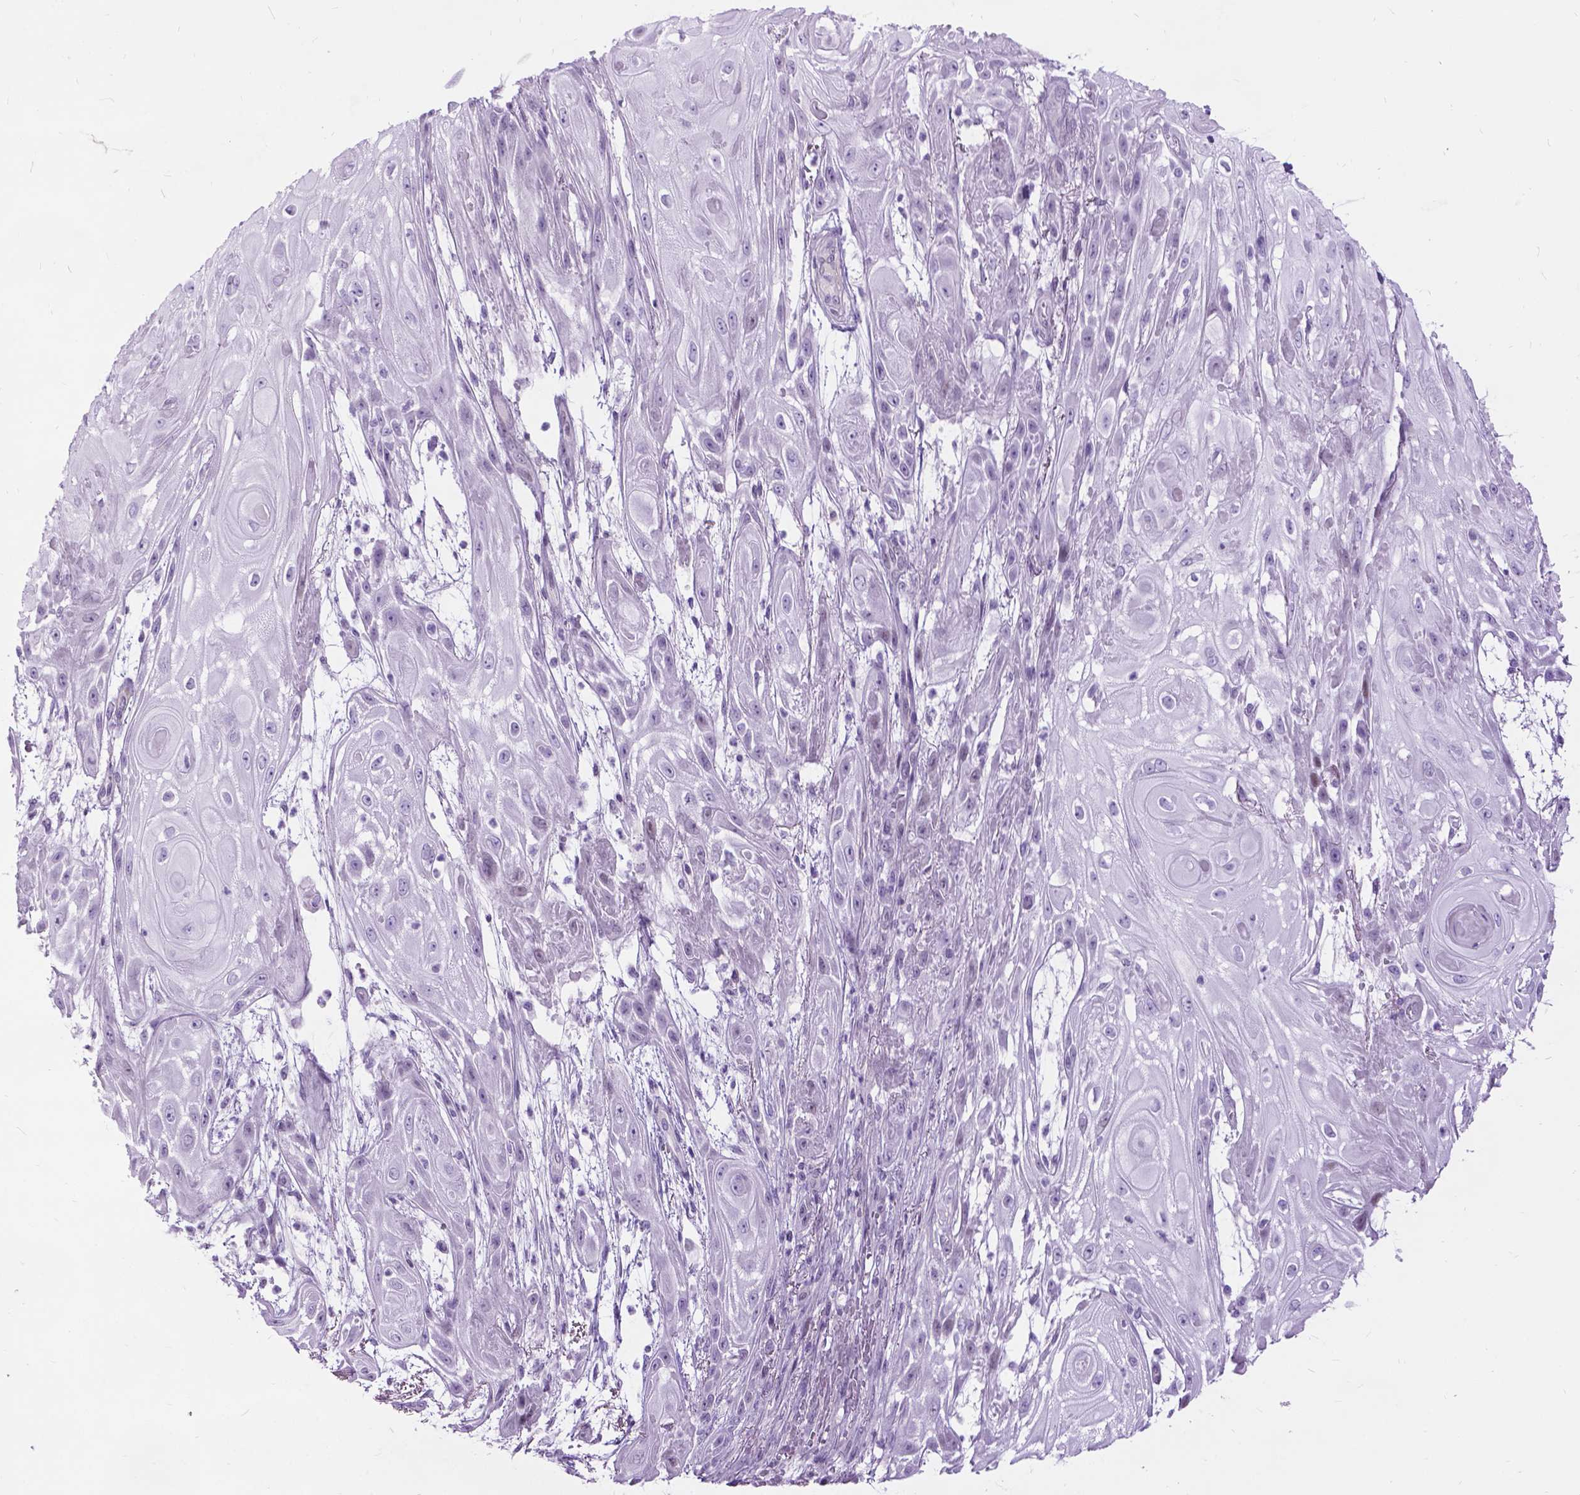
{"staining": {"intensity": "negative", "quantity": "none", "location": "none"}, "tissue": "skin cancer", "cell_type": "Tumor cells", "image_type": "cancer", "snomed": [{"axis": "morphology", "description": "Squamous cell carcinoma, NOS"}, {"axis": "topography", "description": "Skin"}], "caption": "Immunohistochemistry (IHC) image of skin cancer stained for a protein (brown), which demonstrates no positivity in tumor cells. The staining is performed using DAB (3,3'-diaminobenzidine) brown chromogen with nuclei counter-stained in using hematoxylin.", "gene": "PROB1", "patient": {"sex": "male", "age": 62}}